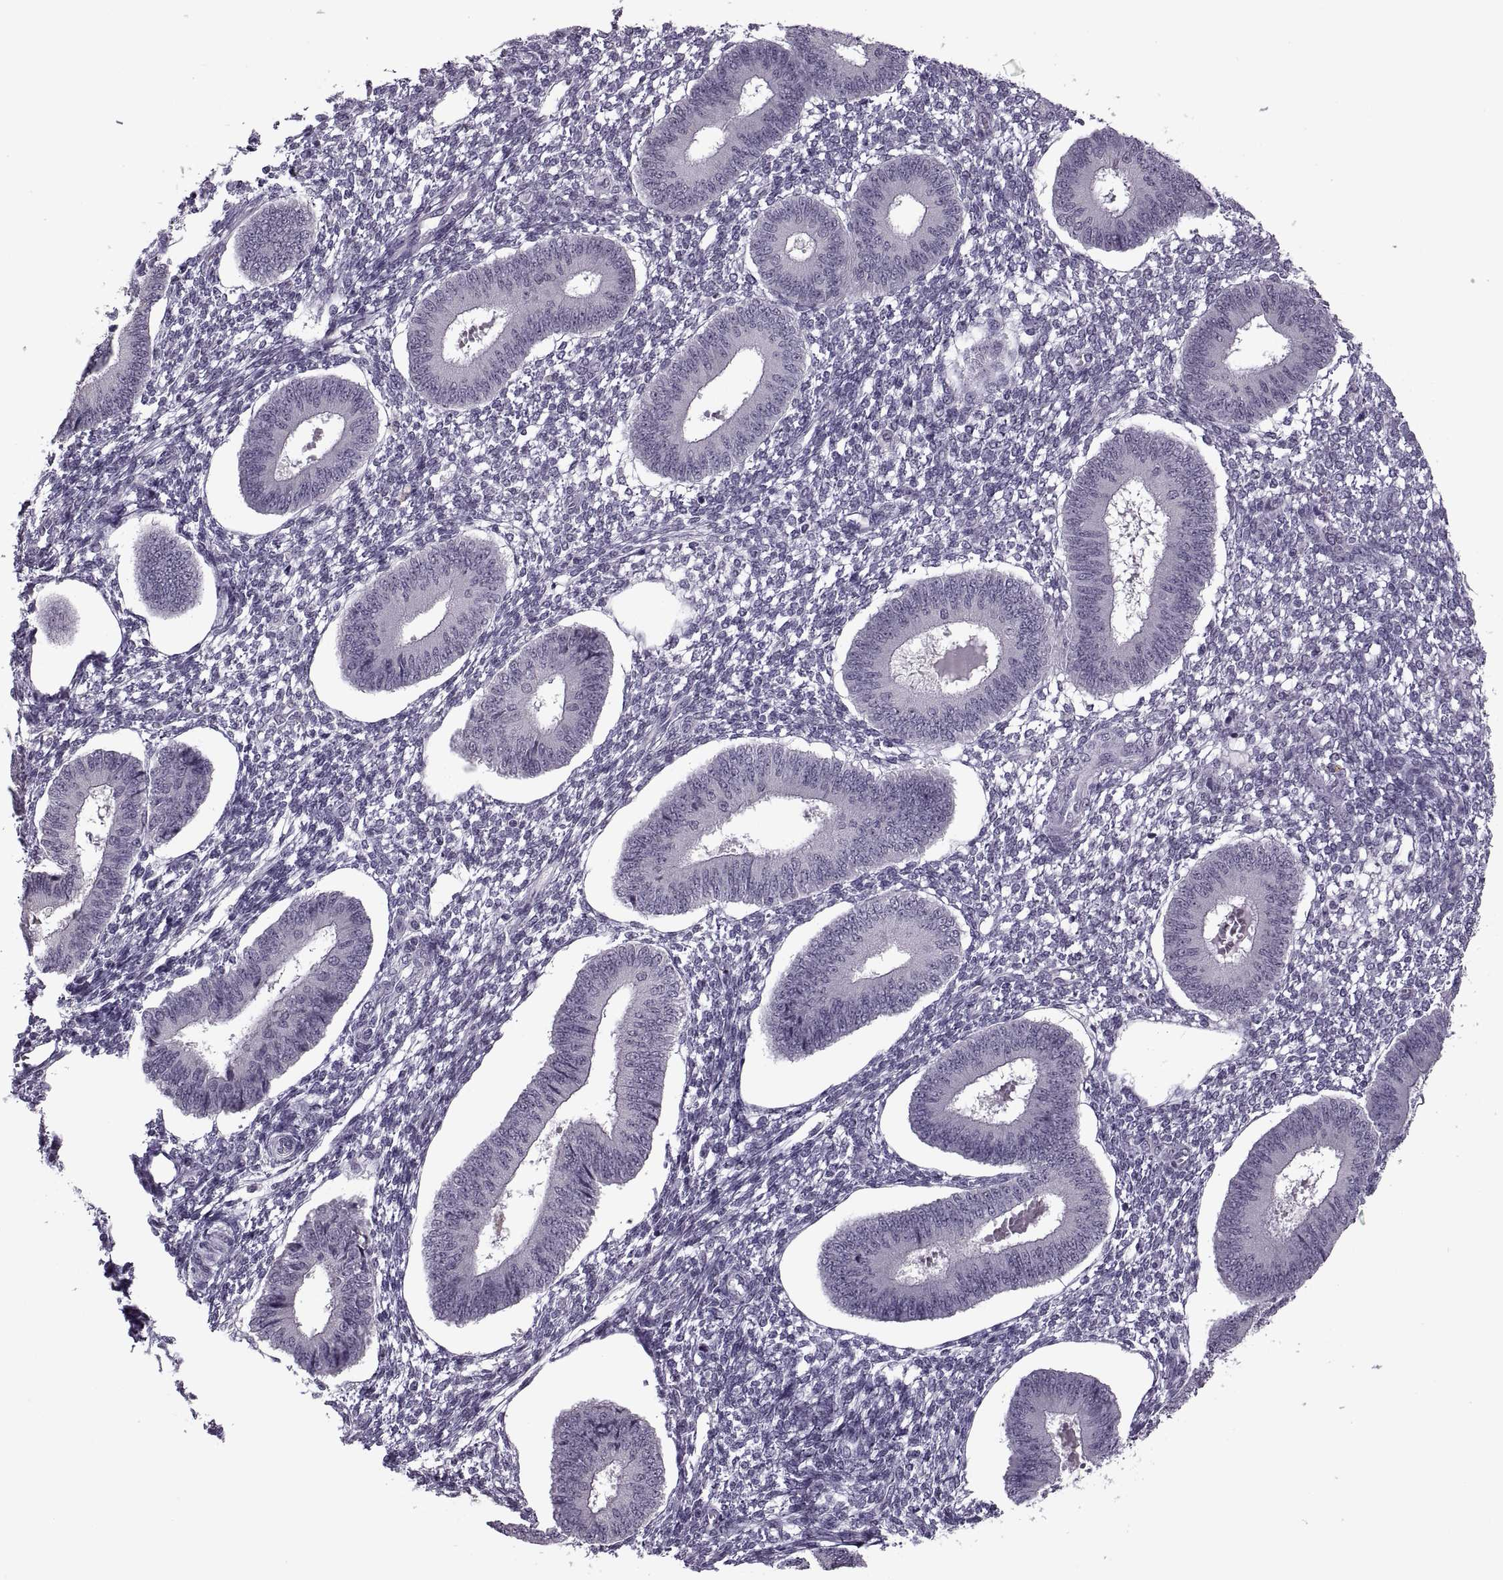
{"staining": {"intensity": "negative", "quantity": "none", "location": "none"}, "tissue": "endometrium", "cell_type": "Cells in endometrial stroma", "image_type": "normal", "snomed": [{"axis": "morphology", "description": "Normal tissue, NOS"}, {"axis": "topography", "description": "Endometrium"}], "caption": "Immunohistochemical staining of benign human endometrium reveals no significant positivity in cells in endometrial stroma.", "gene": "PAGE2B", "patient": {"sex": "female", "age": 42}}